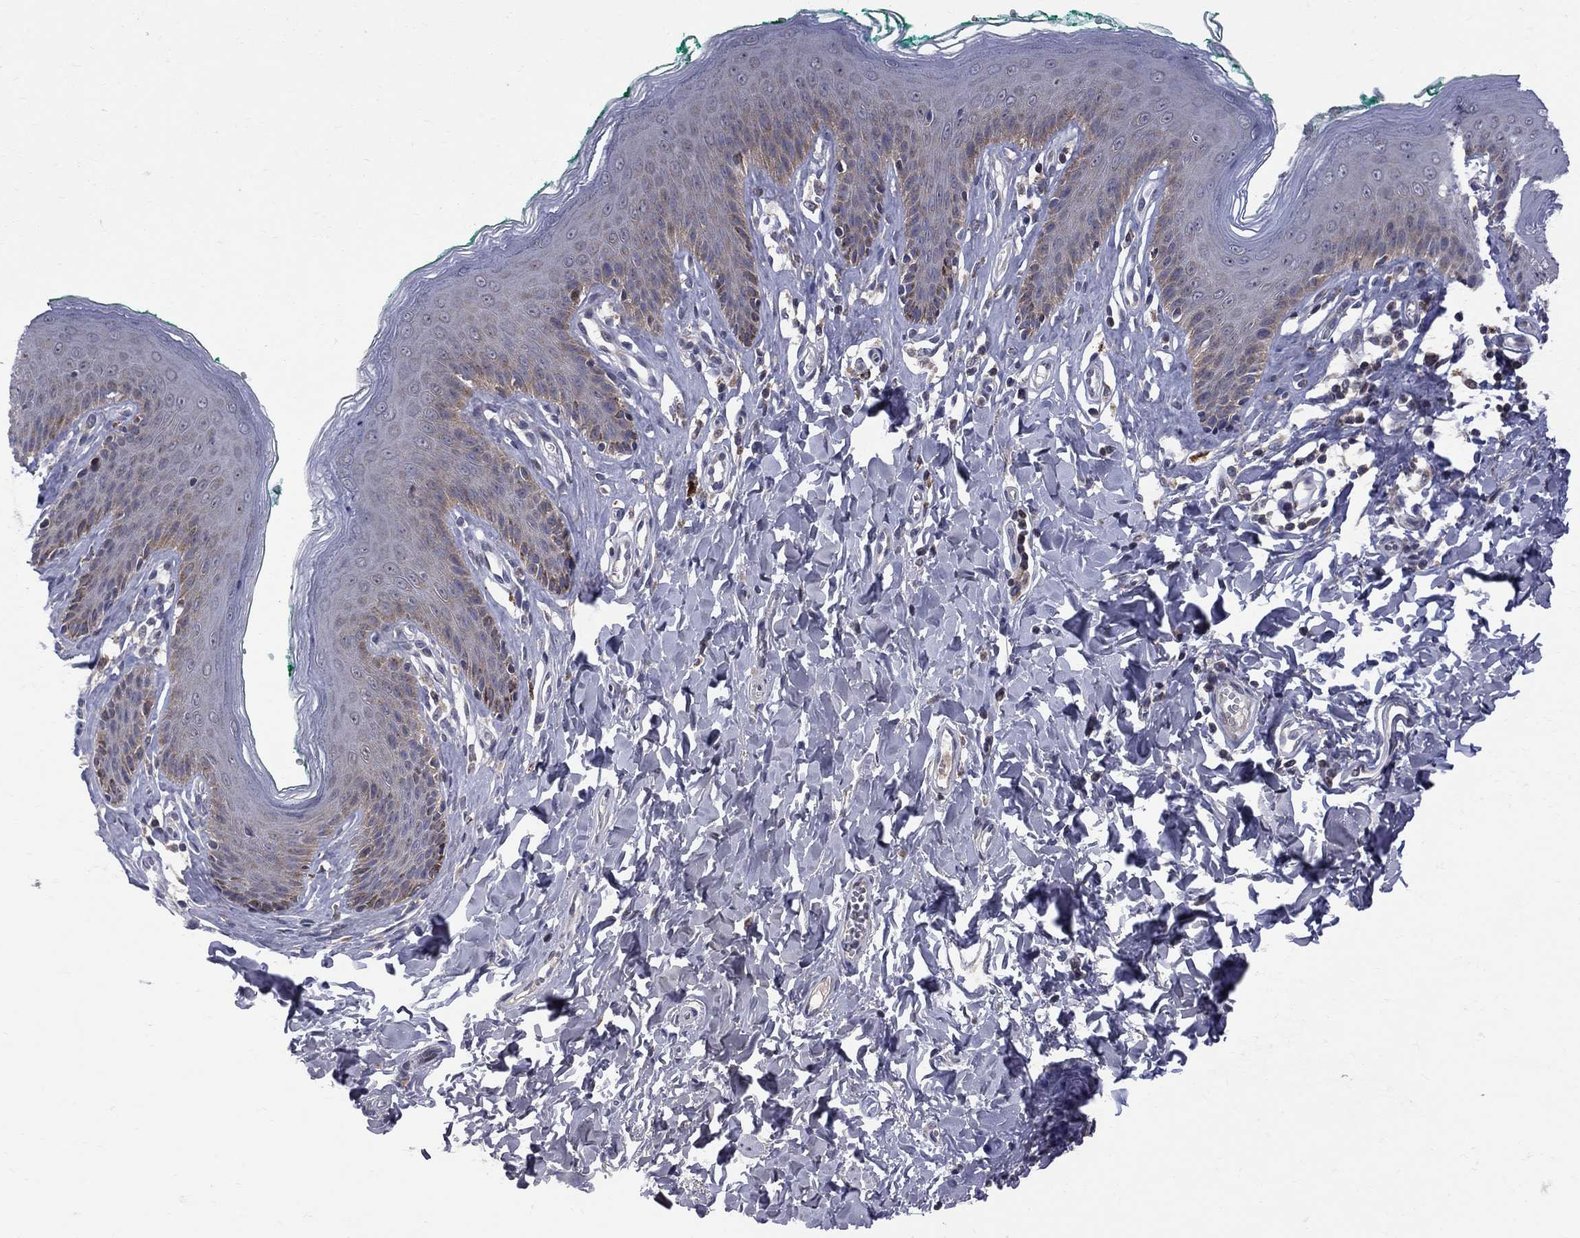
{"staining": {"intensity": "weak", "quantity": "25%-75%", "location": "cytoplasmic/membranous"}, "tissue": "skin", "cell_type": "Epidermal cells", "image_type": "normal", "snomed": [{"axis": "morphology", "description": "Normal tissue, NOS"}, {"axis": "topography", "description": "Vulva"}], "caption": "Immunohistochemistry of unremarkable human skin reveals low levels of weak cytoplasmic/membranous positivity in about 25%-75% of epidermal cells.", "gene": "CNOT11", "patient": {"sex": "female", "age": 66}}